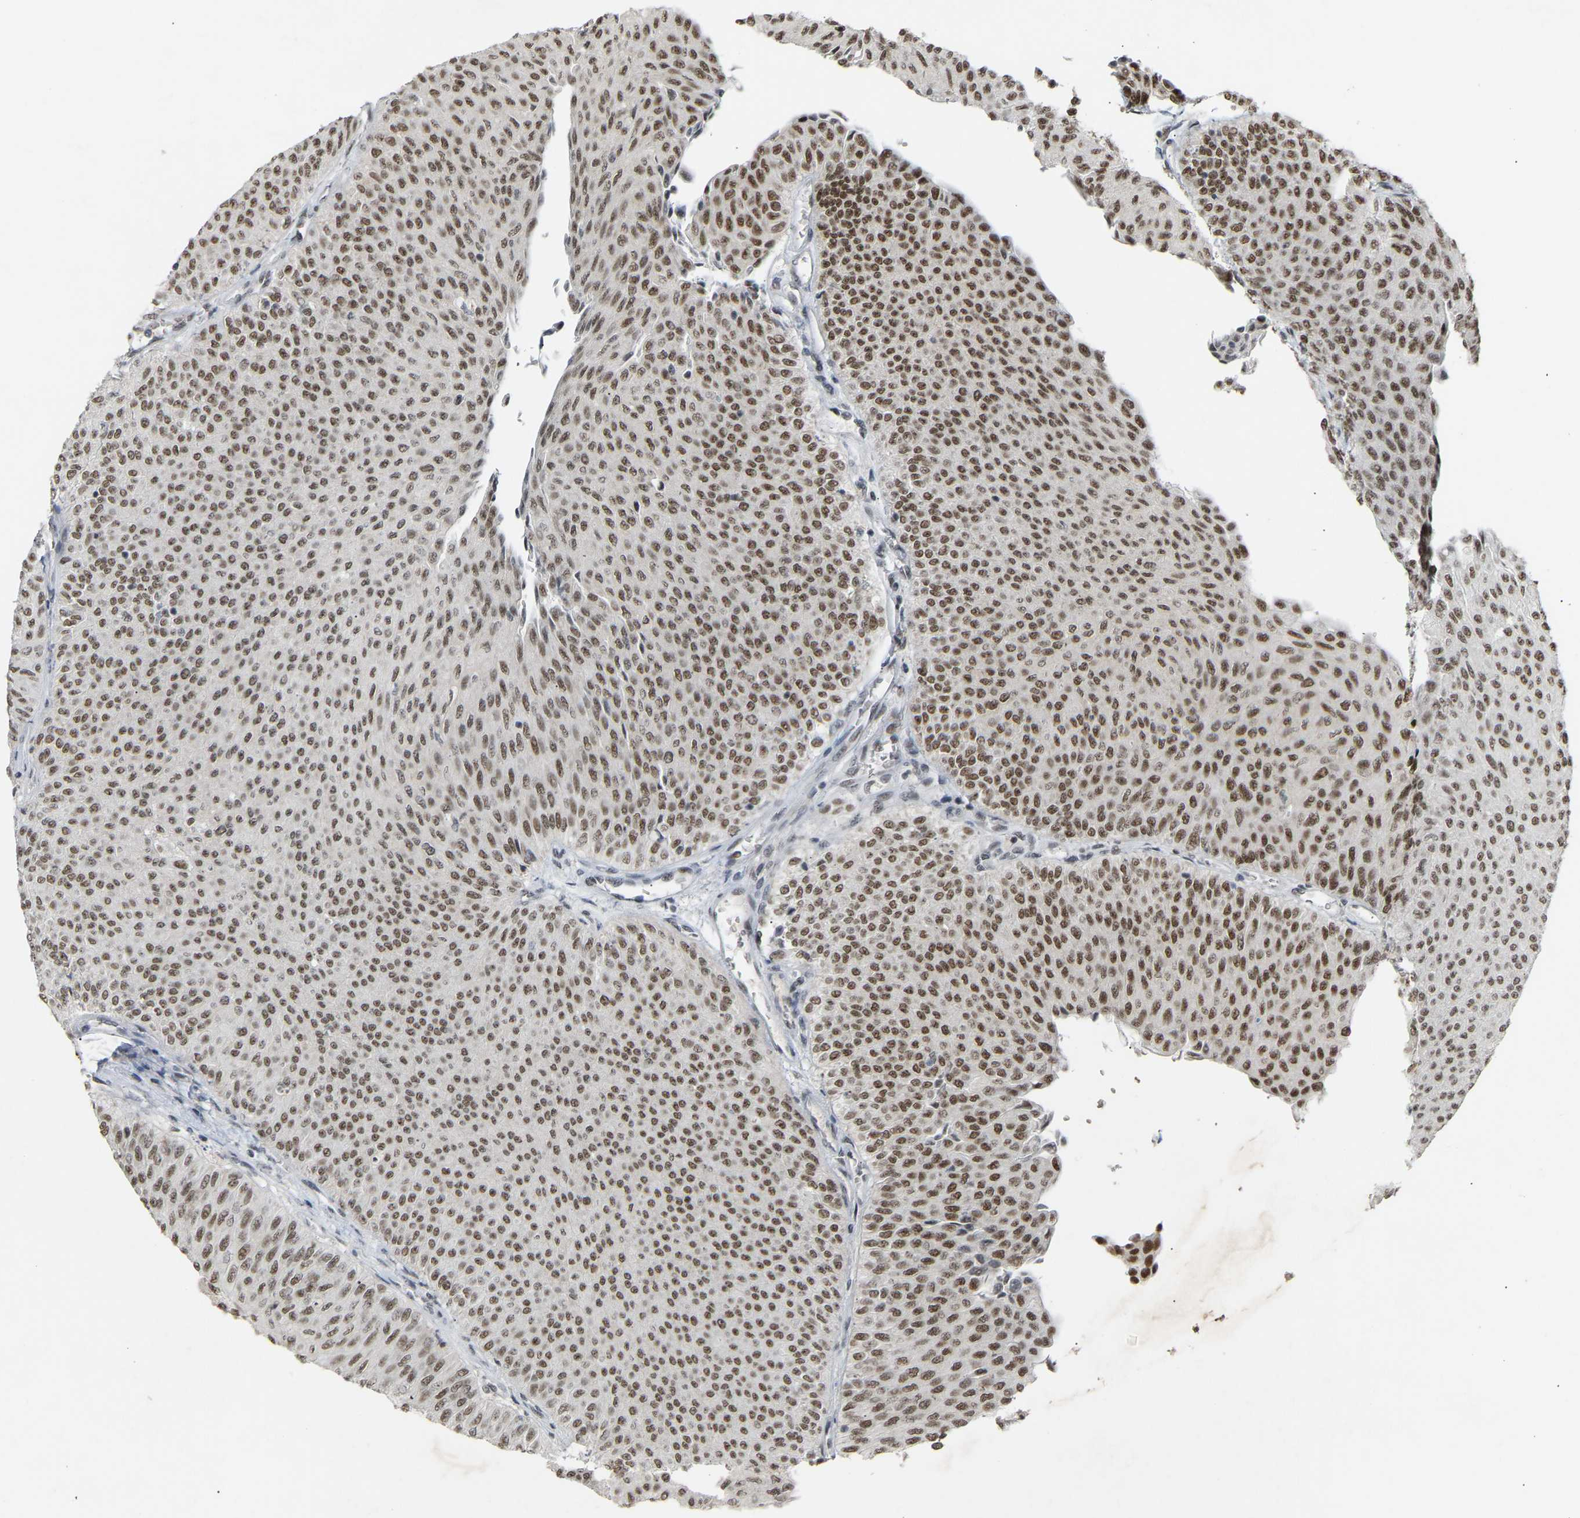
{"staining": {"intensity": "moderate", "quantity": ">75%", "location": "nuclear"}, "tissue": "urothelial cancer", "cell_type": "Tumor cells", "image_type": "cancer", "snomed": [{"axis": "morphology", "description": "Urothelial carcinoma, Low grade"}, {"axis": "topography", "description": "Urinary bladder"}], "caption": "A high-resolution image shows IHC staining of low-grade urothelial carcinoma, which displays moderate nuclear expression in approximately >75% of tumor cells.", "gene": "NELFB", "patient": {"sex": "male", "age": 78}}